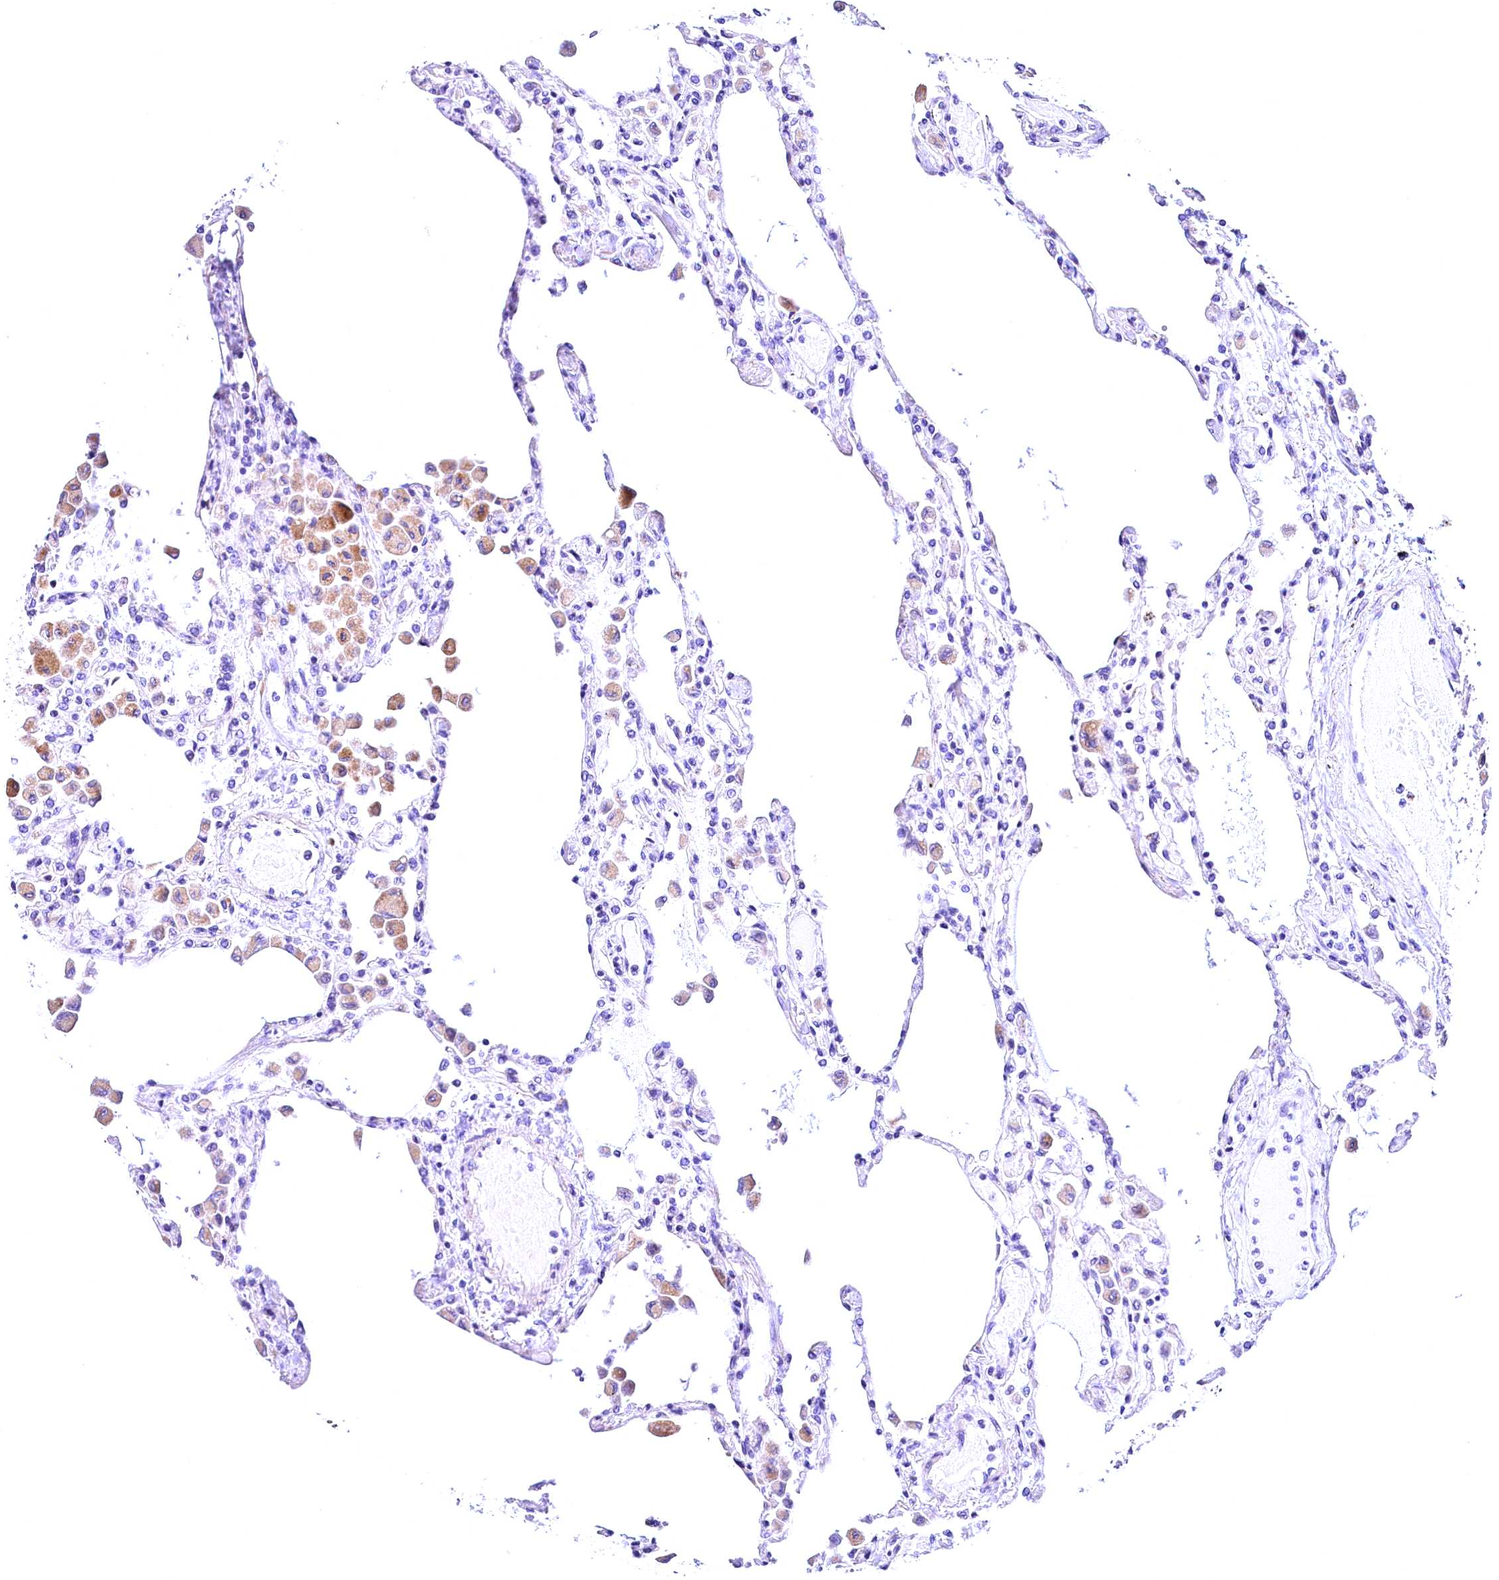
{"staining": {"intensity": "strong", "quantity": "<25%", "location": "cytoplasmic/membranous"}, "tissue": "lung", "cell_type": "Alveolar cells", "image_type": "normal", "snomed": [{"axis": "morphology", "description": "Normal tissue, NOS"}, {"axis": "topography", "description": "Bronchus"}, {"axis": "topography", "description": "Lung"}], "caption": "IHC staining of unremarkable lung, which shows medium levels of strong cytoplasmic/membranous positivity in approximately <25% of alveolar cells indicating strong cytoplasmic/membranous protein positivity. The staining was performed using DAB (3,3'-diaminobenzidine) (brown) for protein detection and nuclei were counterstained in hematoxylin (blue).", "gene": "ACAA2", "patient": {"sex": "female", "age": 49}}